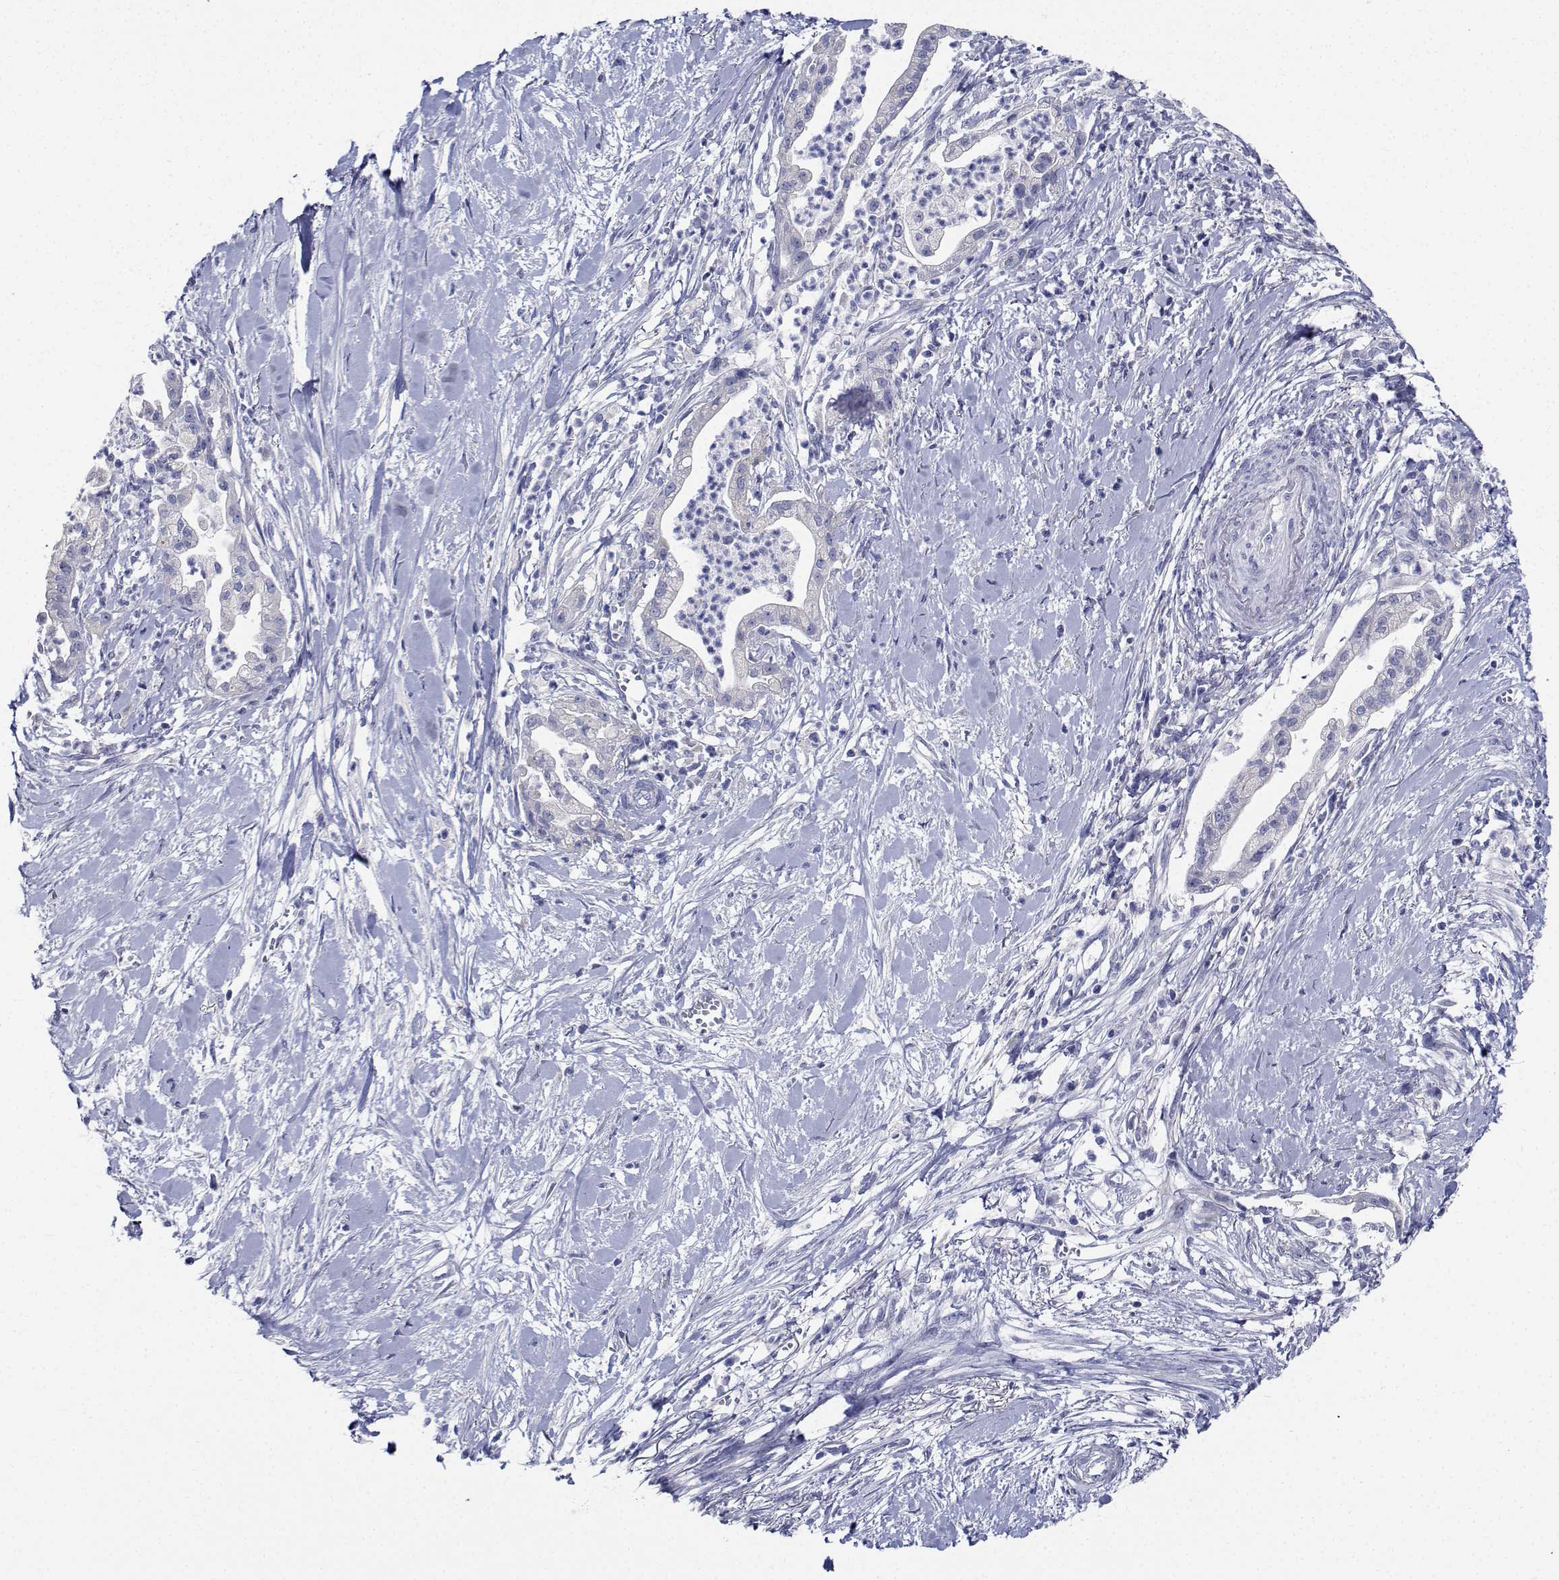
{"staining": {"intensity": "negative", "quantity": "none", "location": "none"}, "tissue": "pancreatic cancer", "cell_type": "Tumor cells", "image_type": "cancer", "snomed": [{"axis": "morphology", "description": "Normal tissue, NOS"}, {"axis": "morphology", "description": "Adenocarcinoma, NOS"}, {"axis": "topography", "description": "Lymph node"}, {"axis": "topography", "description": "Pancreas"}], "caption": "Tumor cells show no significant expression in pancreatic cancer (adenocarcinoma). (Stains: DAB (3,3'-diaminobenzidine) IHC with hematoxylin counter stain, Microscopy: brightfield microscopy at high magnification).", "gene": "CDHR3", "patient": {"sex": "female", "age": 58}}